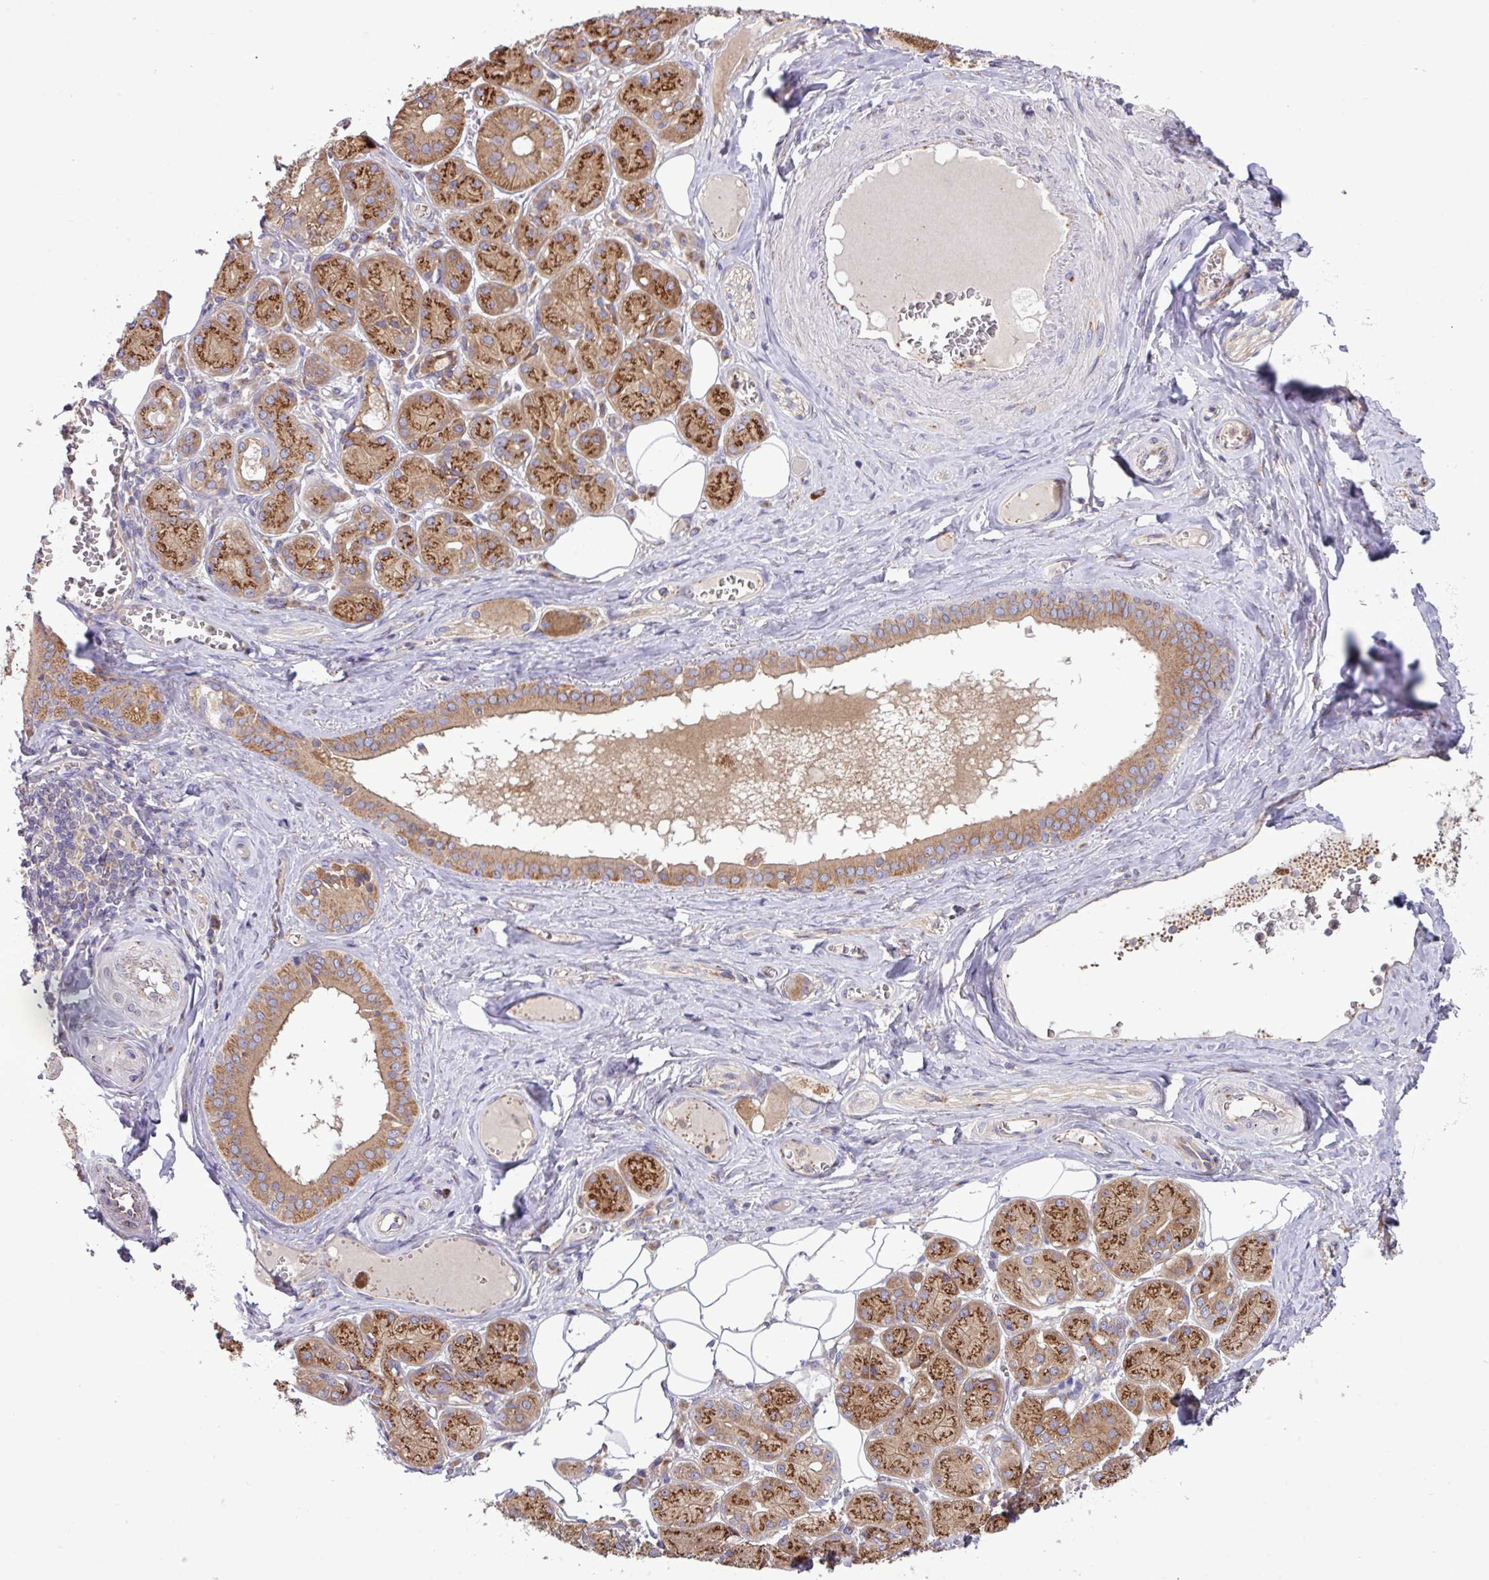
{"staining": {"intensity": "strong", "quantity": ">75%", "location": "cytoplasmic/membranous"}, "tissue": "salivary gland", "cell_type": "Glandular cells", "image_type": "normal", "snomed": [{"axis": "morphology", "description": "Squamous cell carcinoma, NOS"}, {"axis": "topography", "description": "Skin"}, {"axis": "topography", "description": "Head-Neck"}], "caption": "IHC (DAB) staining of unremarkable human salivary gland demonstrates strong cytoplasmic/membranous protein staining in approximately >75% of glandular cells.", "gene": "RAB19", "patient": {"sex": "male", "age": 80}}